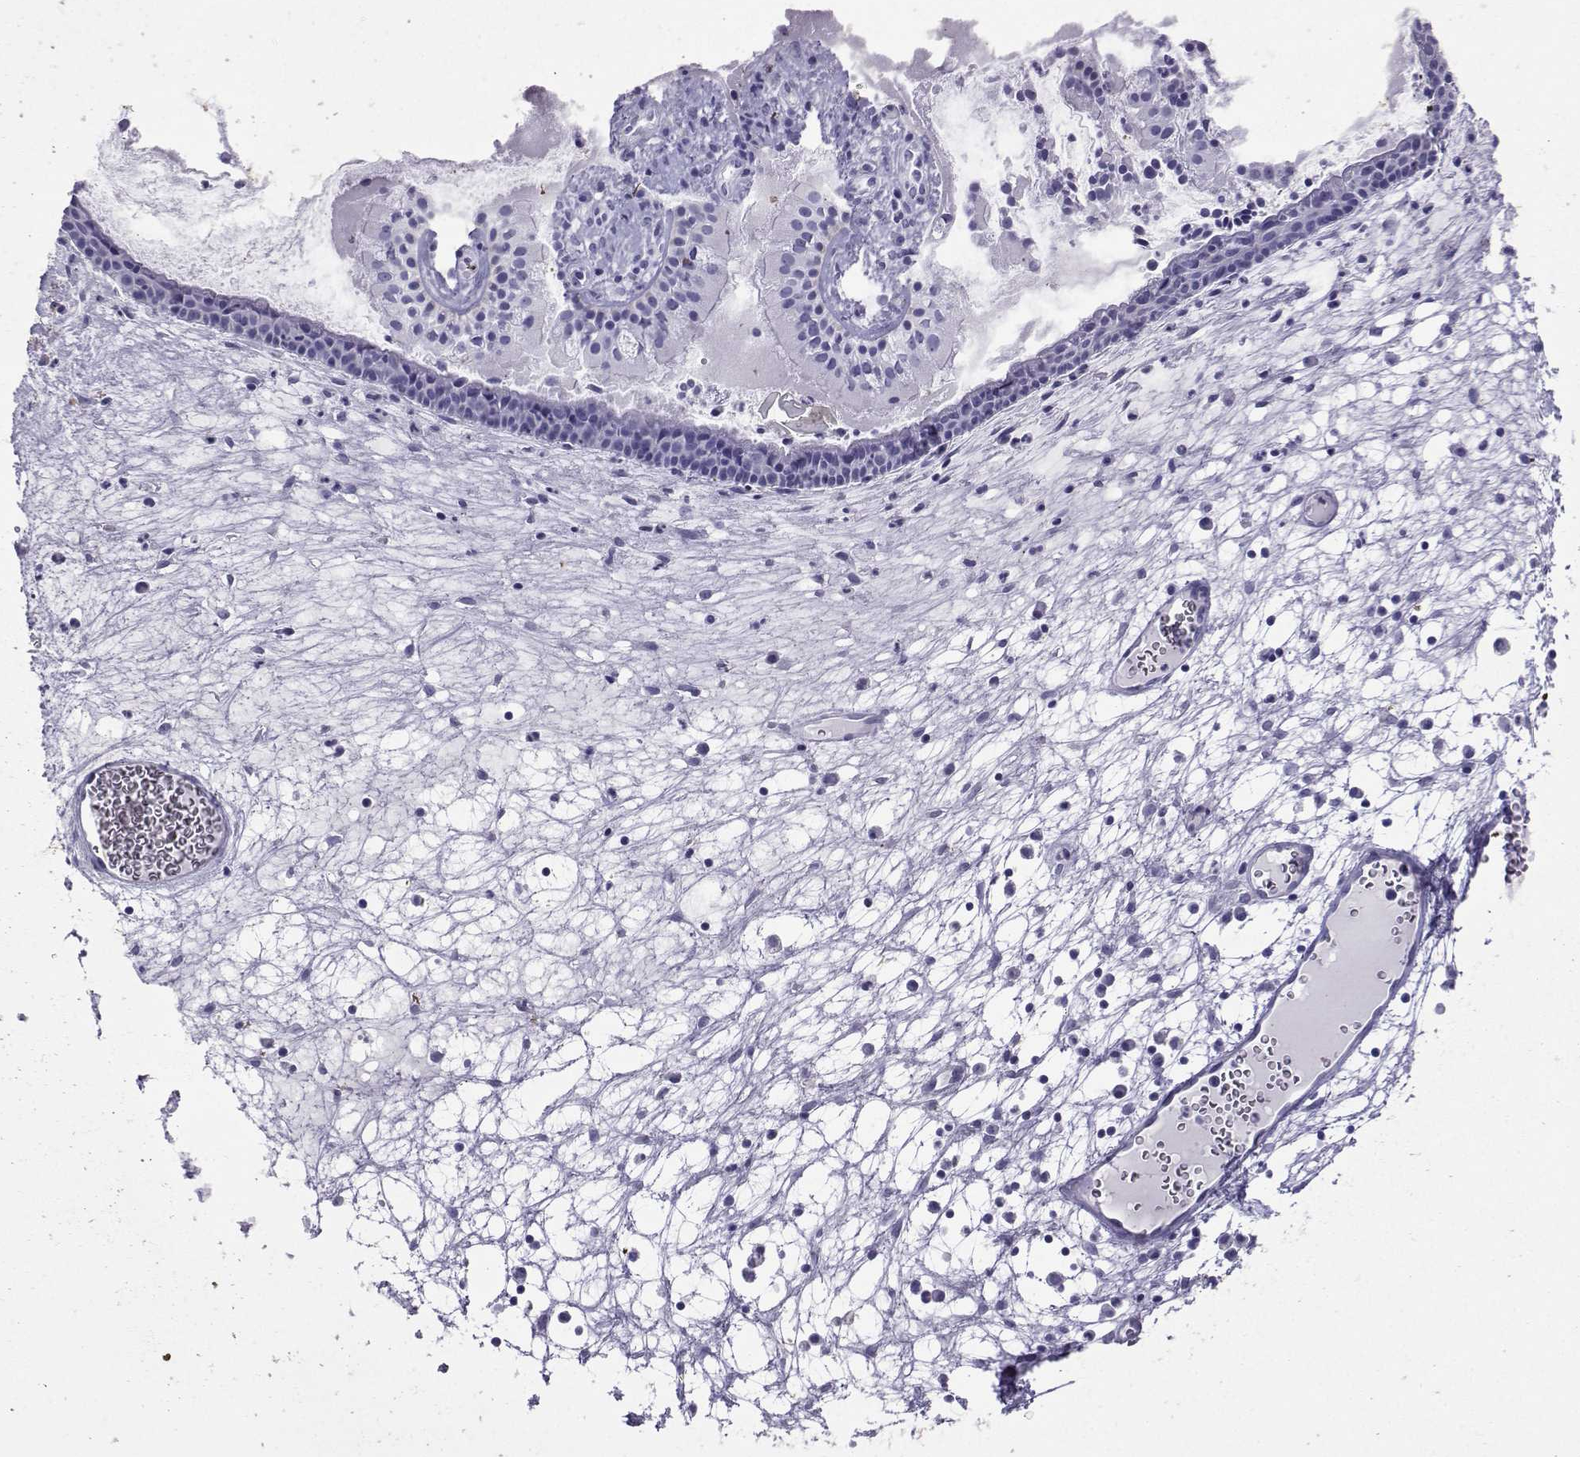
{"staining": {"intensity": "negative", "quantity": "none", "location": "none"}, "tissue": "nasopharynx", "cell_type": "Respiratory epithelial cells", "image_type": "normal", "snomed": [{"axis": "morphology", "description": "Normal tissue, NOS"}, {"axis": "topography", "description": "Nasopharynx"}], "caption": "Respiratory epithelial cells show no significant expression in benign nasopharynx. (DAB (3,3'-diaminobenzidine) immunohistochemistry (IHC) visualized using brightfield microscopy, high magnification).", "gene": "LORICRIN", "patient": {"sex": "male", "age": 31}}